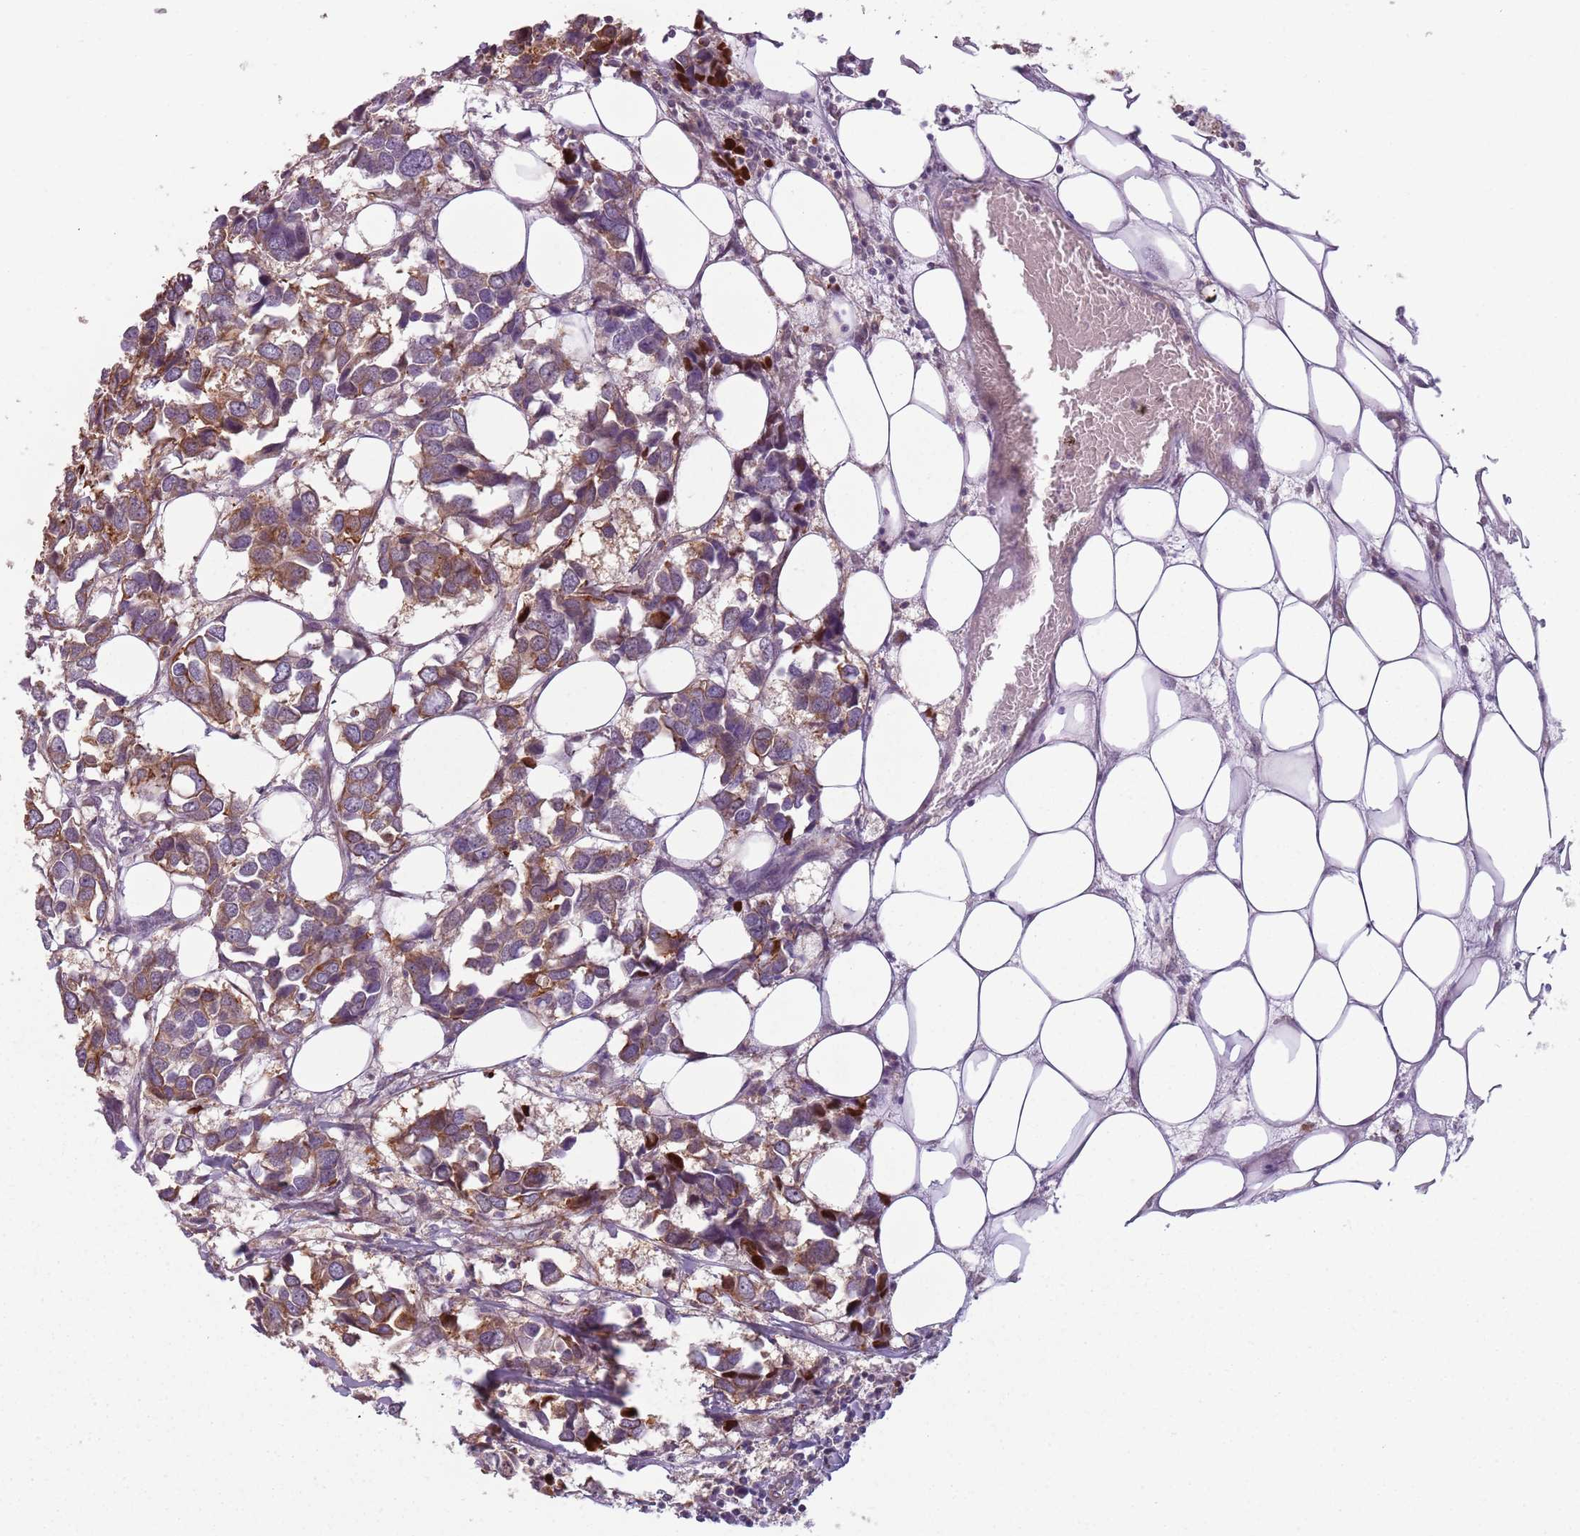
{"staining": {"intensity": "moderate", "quantity": "25%-75%", "location": "cytoplasmic/membranous"}, "tissue": "breast cancer", "cell_type": "Tumor cells", "image_type": "cancer", "snomed": [{"axis": "morphology", "description": "Duct carcinoma"}, {"axis": "topography", "description": "Breast"}], "caption": "Immunohistochemical staining of infiltrating ductal carcinoma (breast) displays medium levels of moderate cytoplasmic/membranous staining in about 25%-75% of tumor cells. Nuclei are stained in blue.", "gene": "TLCD2", "patient": {"sex": "female", "age": 83}}